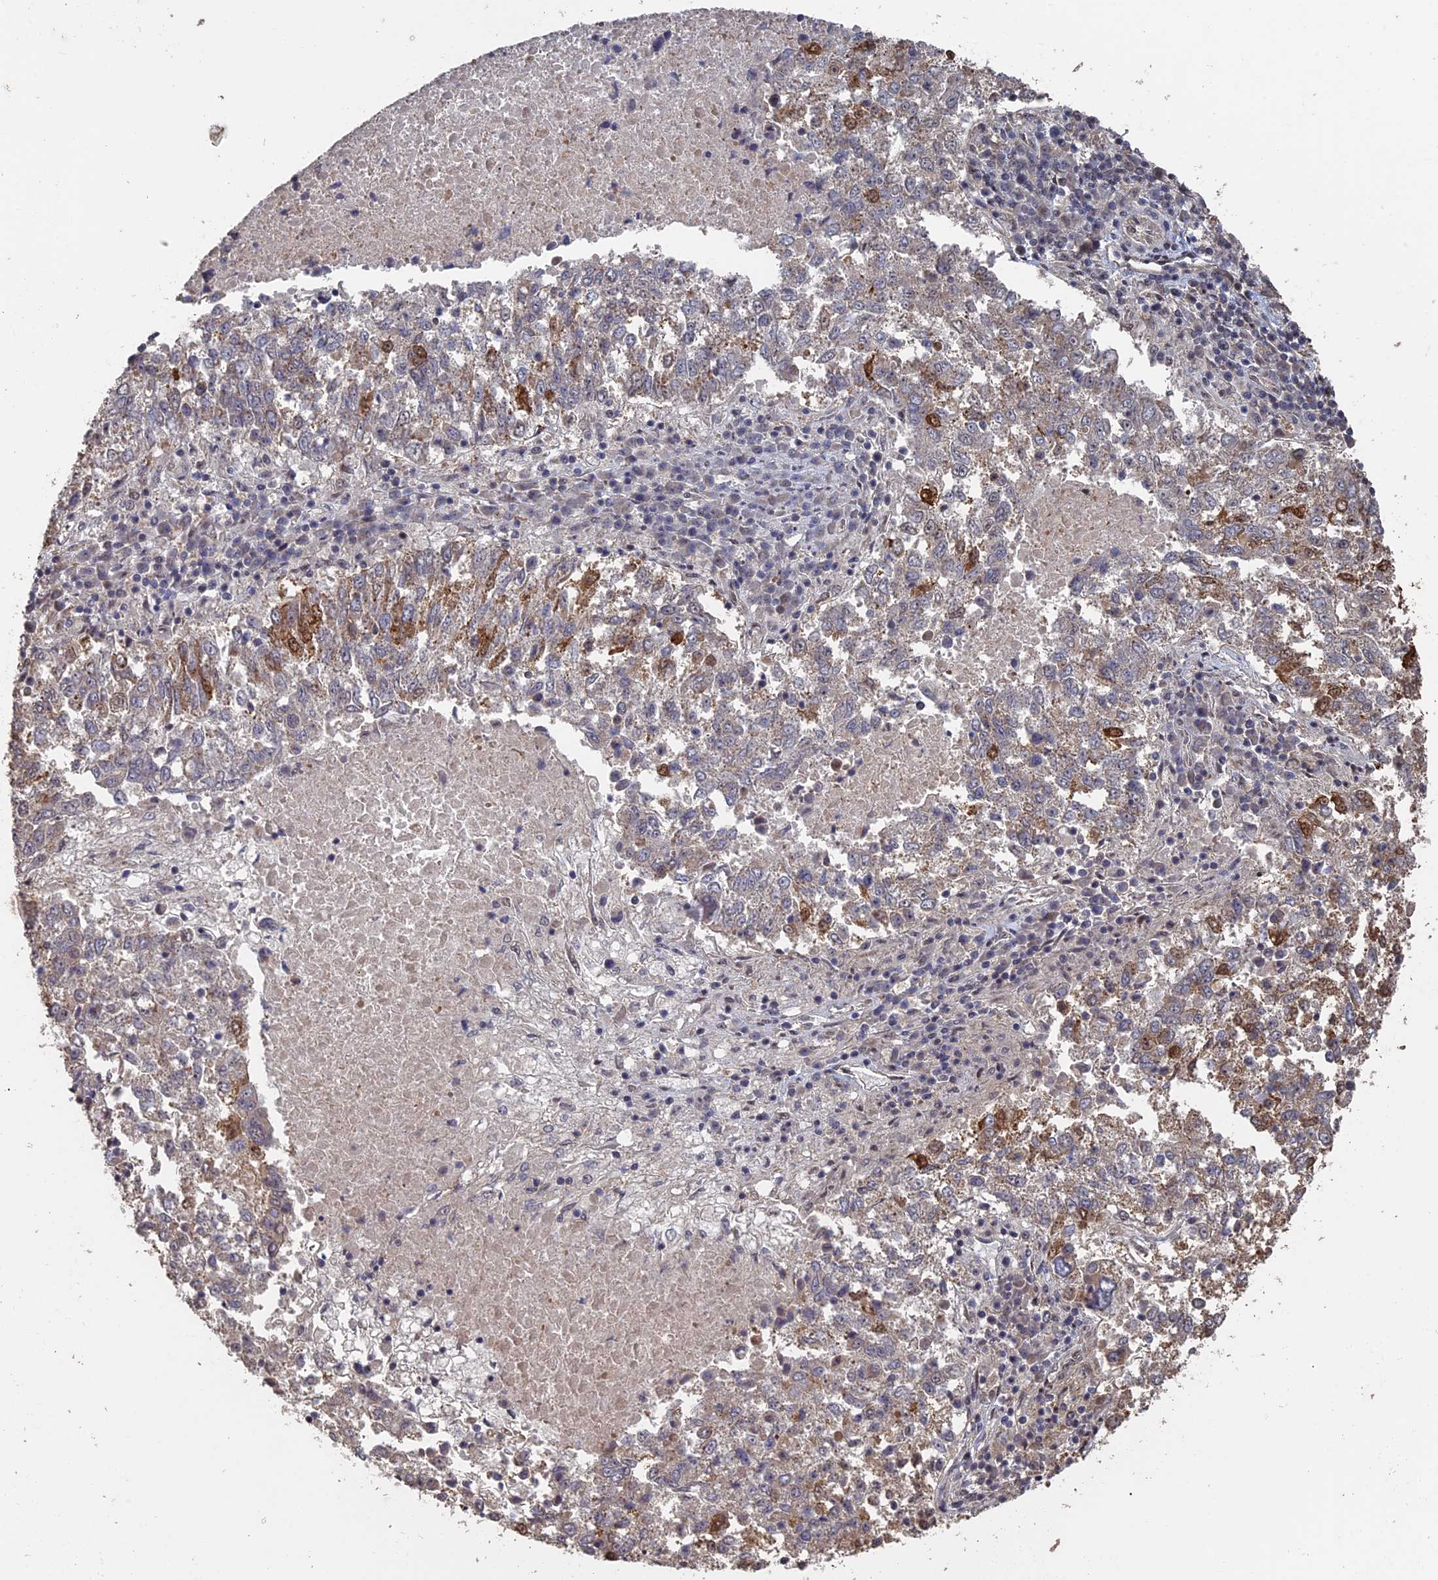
{"staining": {"intensity": "moderate", "quantity": "<25%", "location": "cytoplasmic/membranous"}, "tissue": "lung cancer", "cell_type": "Tumor cells", "image_type": "cancer", "snomed": [{"axis": "morphology", "description": "Squamous cell carcinoma, NOS"}, {"axis": "topography", "description": "Lung"}], "caption": "Lung cancer (squamous cell carcinoma) stained with DAB immunohistochemistry (IHC) demonstrates low levels of moderate cytoplasmic/membranous positivity in approximately <25% of tumor cells.", "gene": "KIAA1328", "patient": {"sex": "male", "age": 73}}